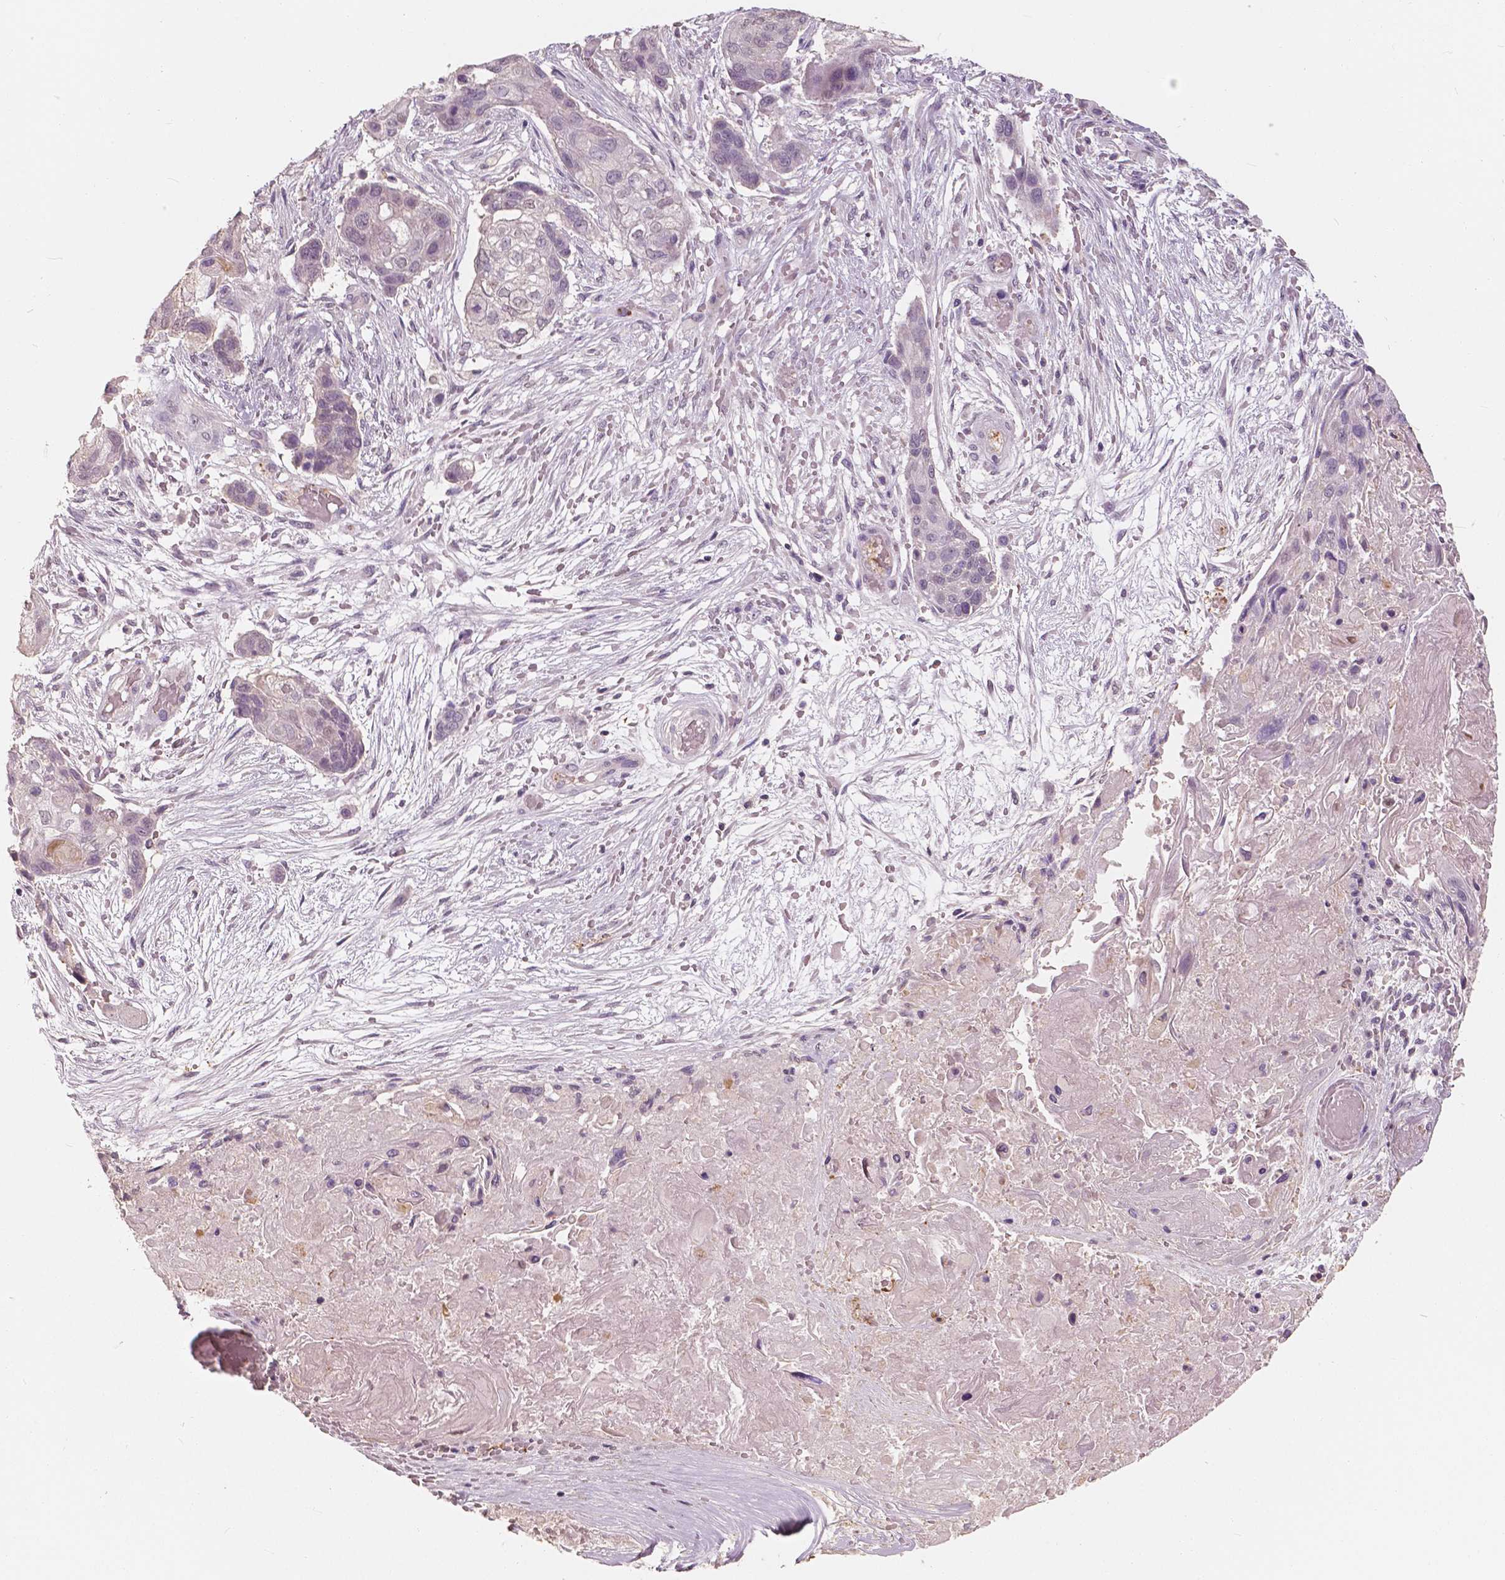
{"staining": {"intensity": "negative", "quantity": "none", "location": "none"}, "tissue": "lung cancer", "cell_type": "Tumor cells", "image_type": "cancer", "snomed": [{"axis": "morphology", "description": "Squamous cell carcinoma, NOS"}, {"axis": "topography", "description": "Lung"}], "caption": "Tumor cells are negative for brown protein staining in lung cancer (squamous cell carcinoma).", "gene": "SAT2", "patient": {"sex": "male", "age": 69}}